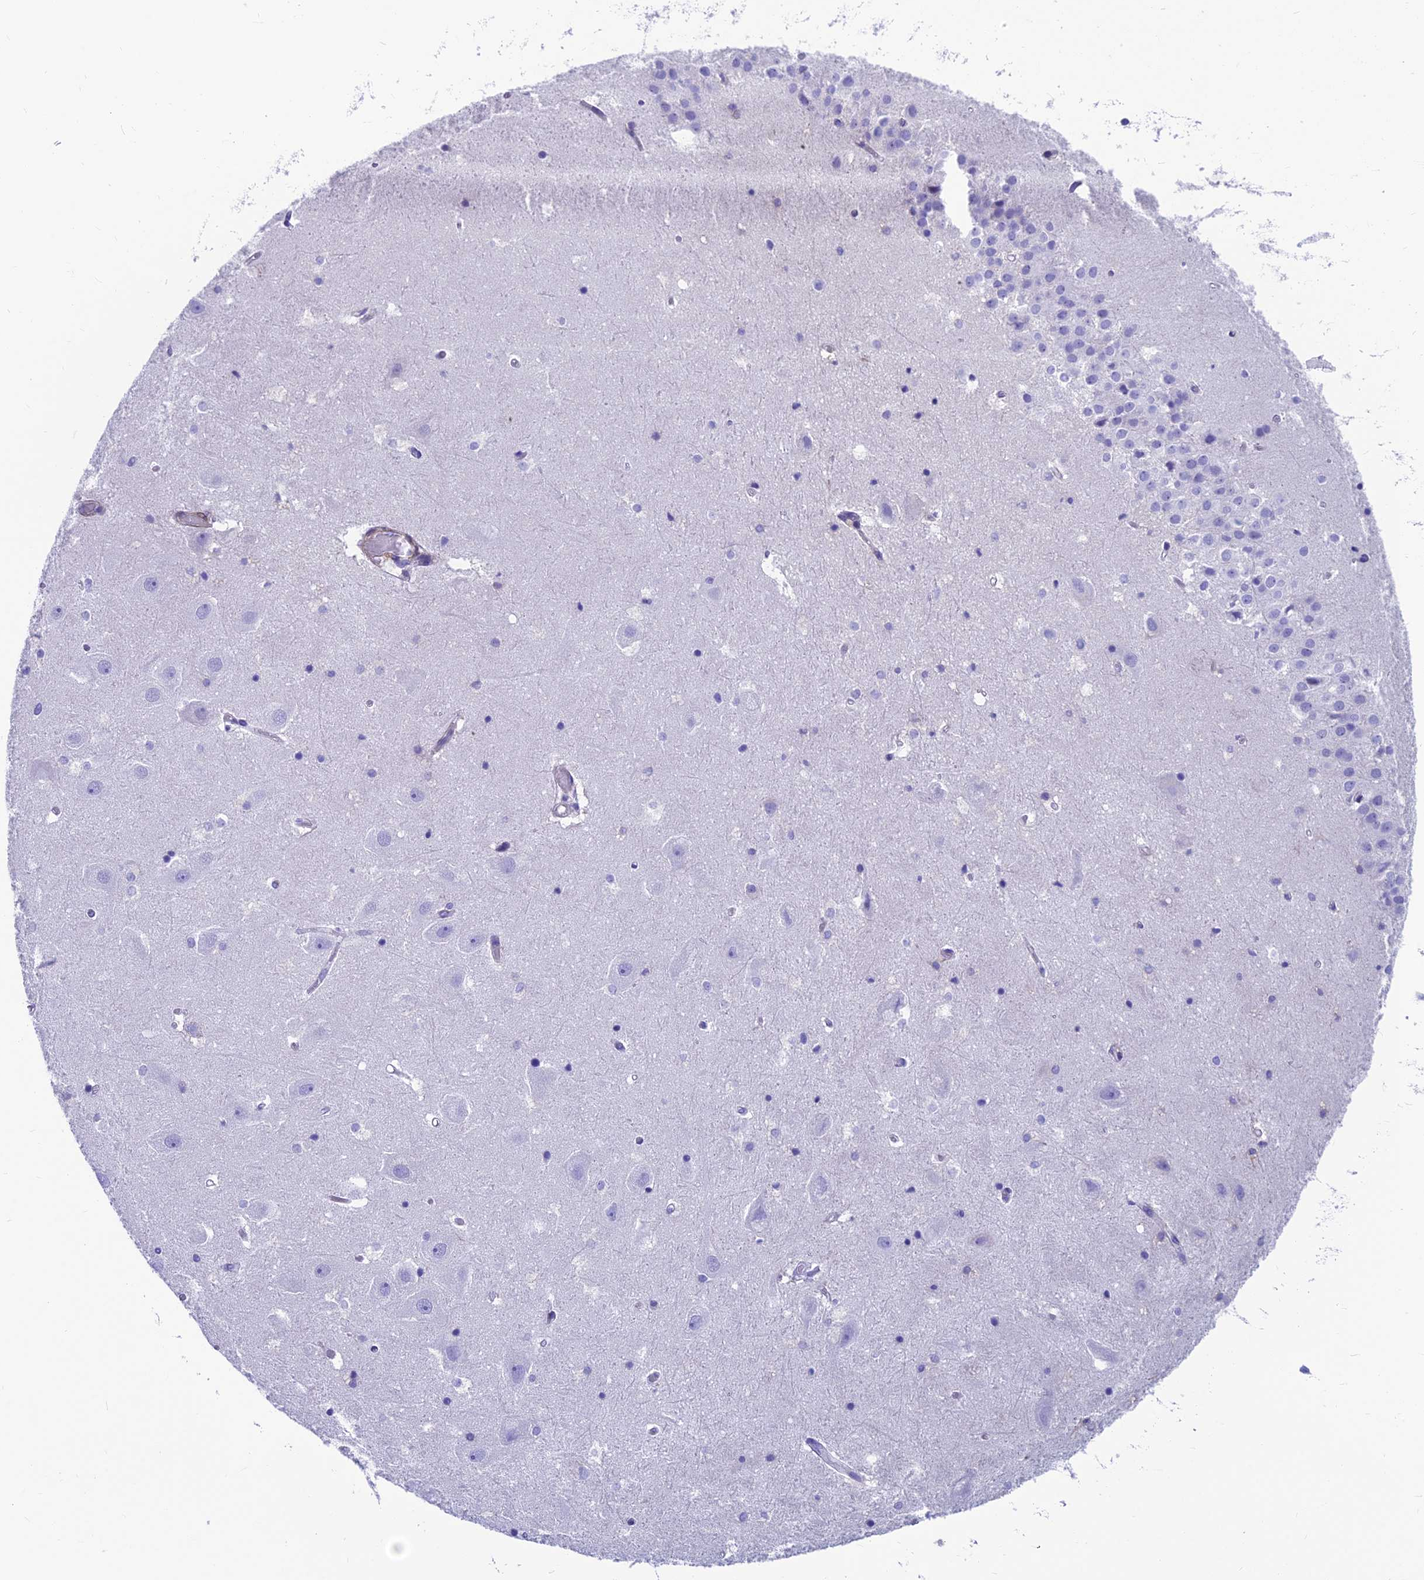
{"staining": {"intensity": "negative", "quantity": "none", "location": "none"}, "tissue": "hippocampus", "cell_type": "Glial cells", "image_type": "normal", "snomed": [{"axis": "morphology", "description": "Normal tissue, NOS"}, {"axis": "topography", "description": "Hippocampus"}], "caption": "Photomicrograph shows no significant protein positivity in glial cells of unremarkable hippocampus.", "gene": "GNG11", "patient": {"sex": "female", "age": 52}}